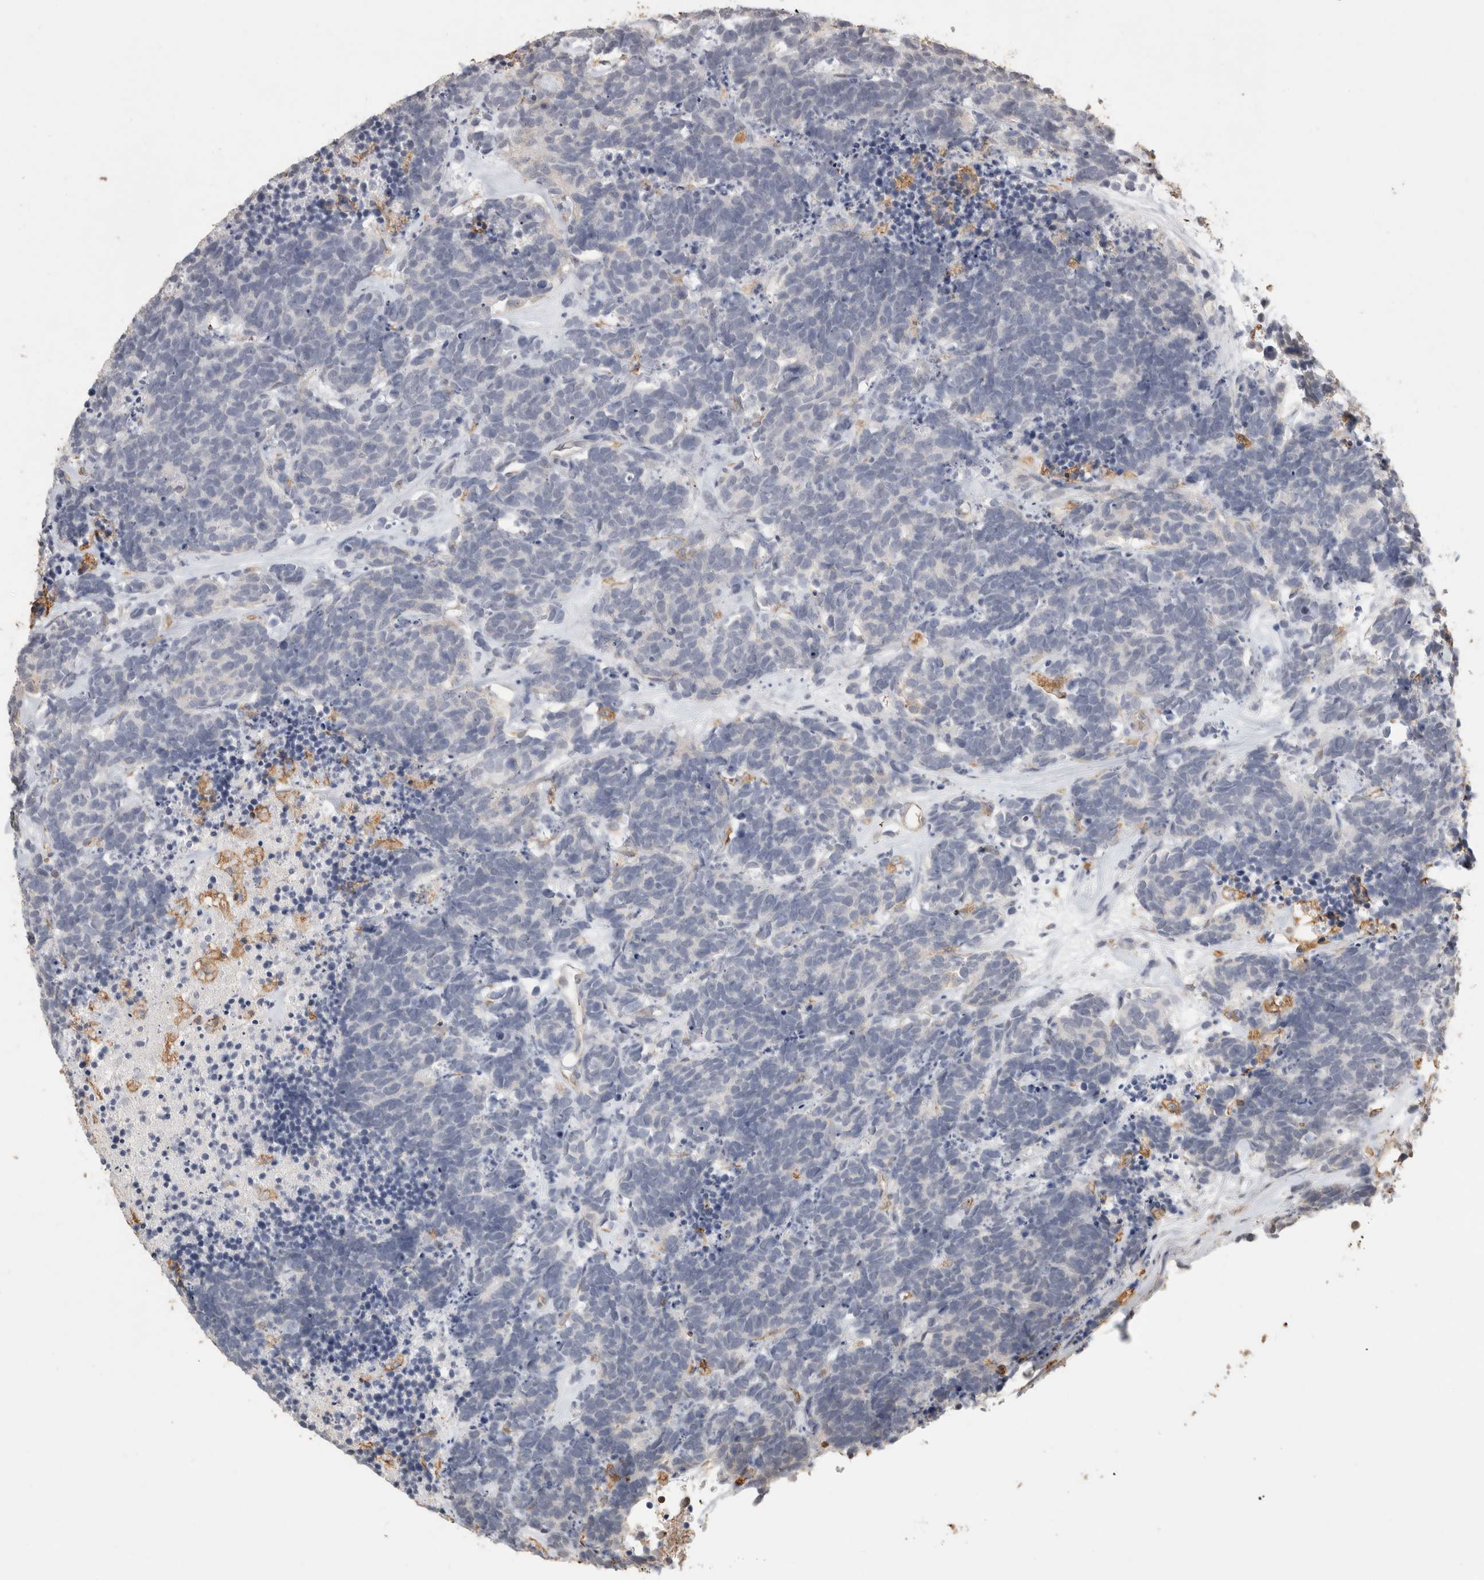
{"staining": {"intensity": "negative", "quantity": "none", "location": "none"}, "tissue": "carcinoid", "cell_type": "Tumor cells", "image_type": "cancer", "snomed": [{"axis": "morphology", "description": "Carcinoma, NOS"}, {"axis": "morphology", "description": "Carcinoid, malignant, NOS"}, {"axis": "topography", "description": "Urinary bladder"}], "caption": "Immunohistochemistry (IHC) of human malignant carcinoid shows no staining in tumor cells.", "gene": "REPS2", "patient": {"sex": "male", "age": 57}}